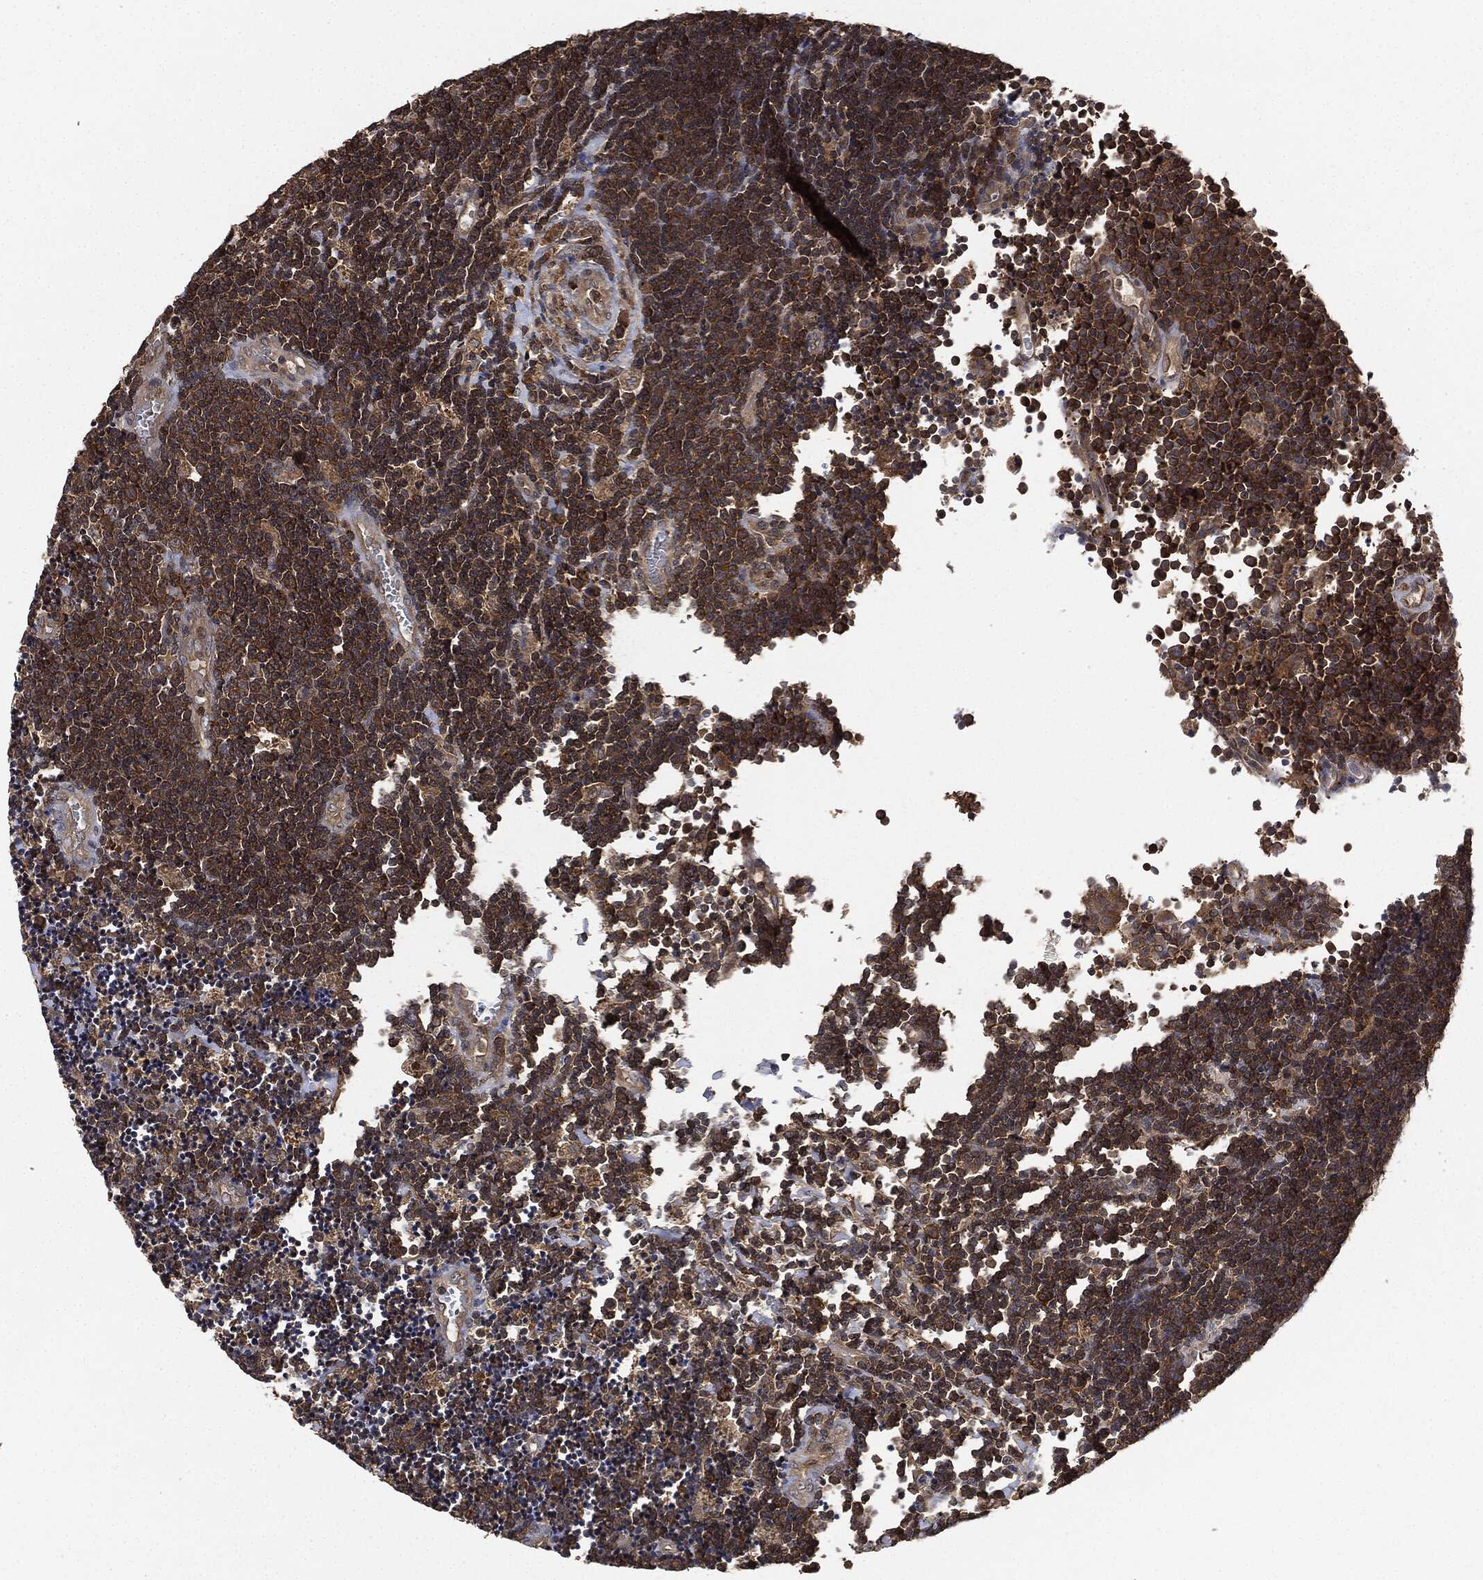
{"staining": {"intensity": "moderate", "quantity": ">75%", "location": "cytoplasmic/membranous"}, "tissue": "lymphoma", "cell_type": "Tumor cells", "image_type": "cancer", "snomed": [{"axis": "morphology", "description": "Malignant lymphoma, non-Hodgkin's type, Low grade"}, {"axis": "topography", "description": "Brain"}], "caption": "A photomicrograph showing moderate cytoplasmic/membranous expression in about >75% of tumor cells in lymphoma, as visualized by brown immunohistochemical staining.", "gene": "BRAF", "patient": {"sex": "female", "age": 66}}